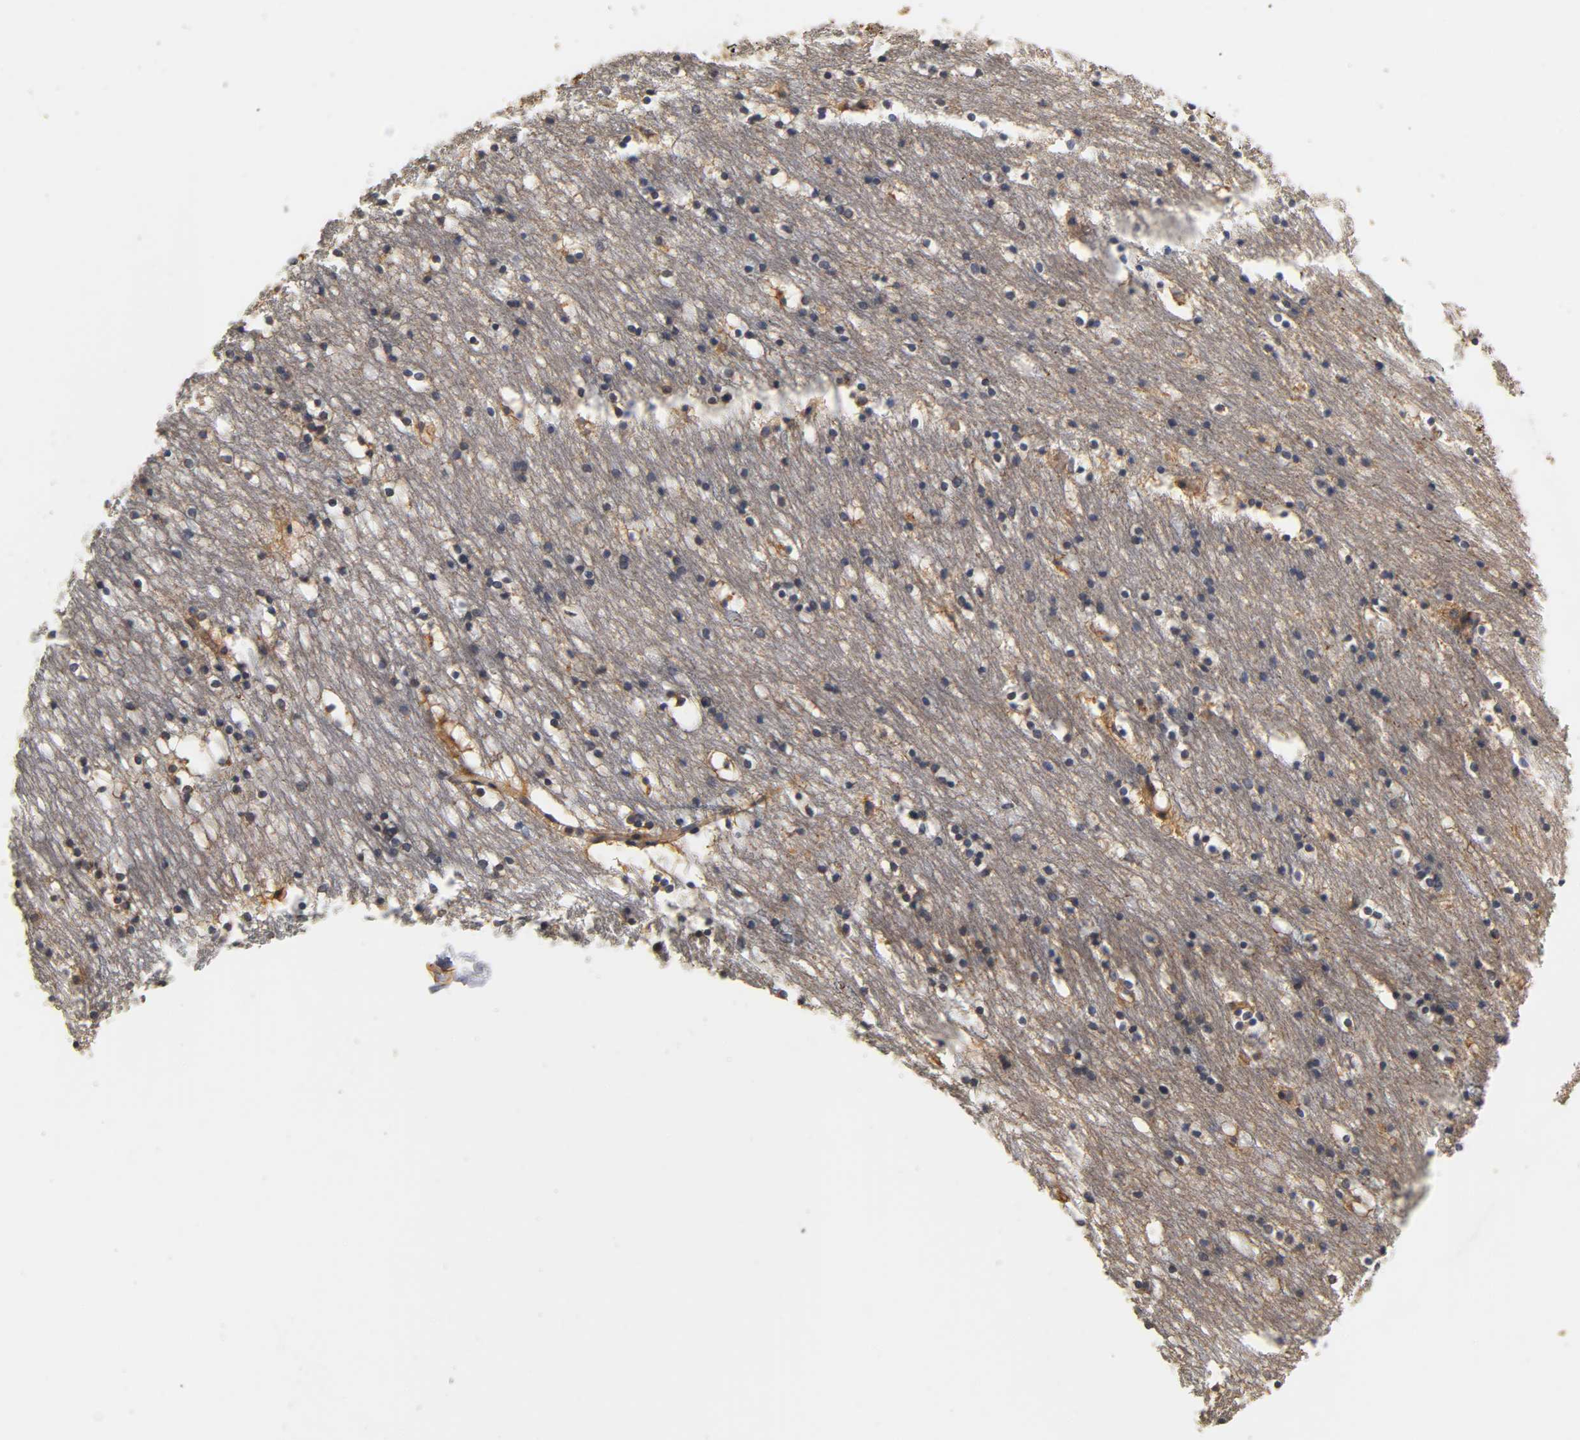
{"staining": {"intensity": "negative", "quantity": "none", "location": "none"}, "tissue": "caudate", "cell_type": "Glial cells", "image_type": "normal", "snomed": [{"axis": "morphology", "description": "Normal tissue, NOS"}, {"axis": "topography", "description": "Lateral ventricle wall"}], "caption": "This is an IHC image of unremarkable human caudate. There is no positivity in glial cells.", "gene": "SCAP", "patient": {"sex": "male", "age": 45}}